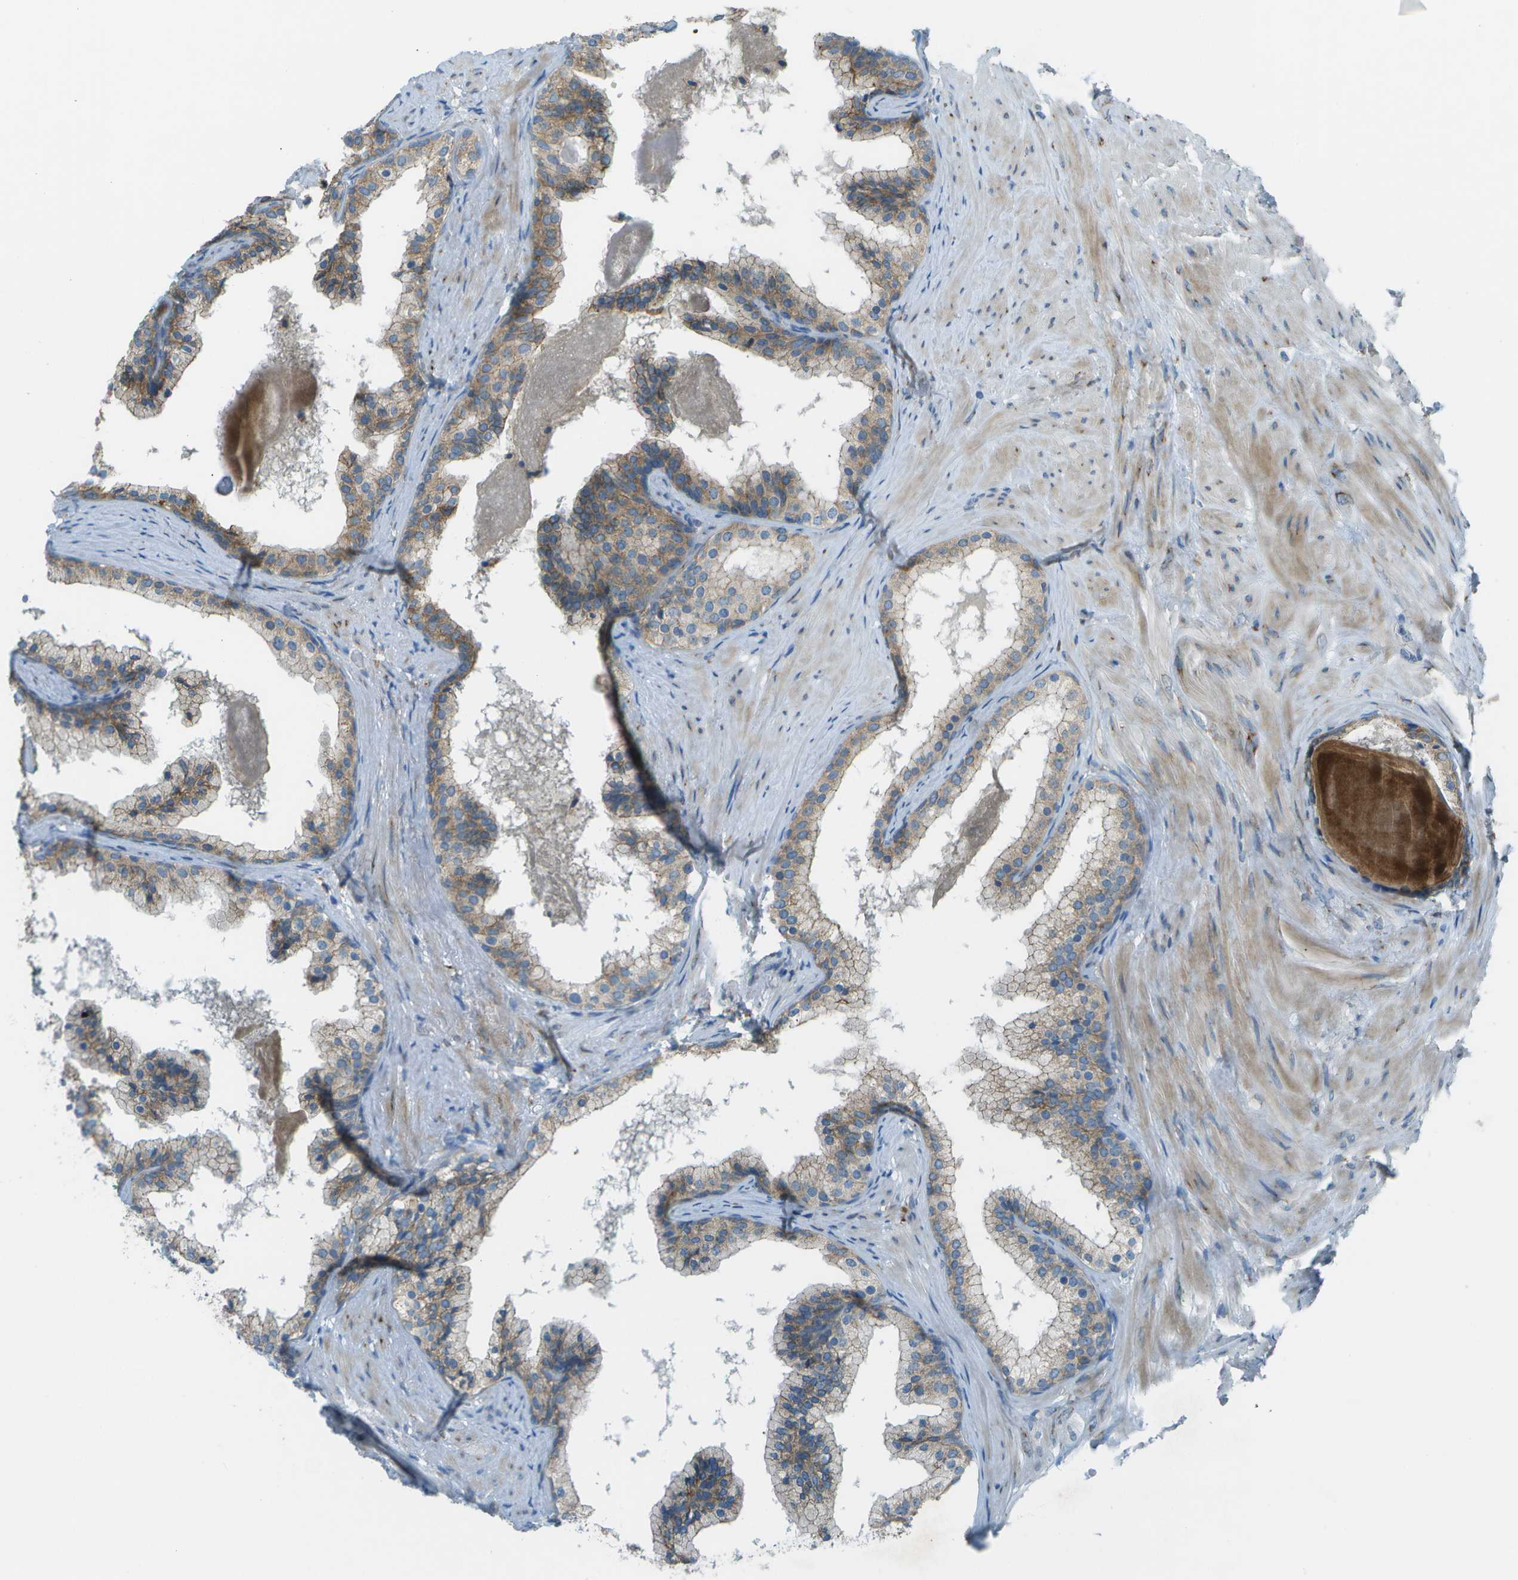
{"staining": {"intensity": "weak", "quantity": ">75%", "location": "cytoplasmic/membranous"}, "tissue": "prostate cancer", "cell_type": "Tumor cells", "image_type": "cancer", "snomed": [{"axis": "morphology", "description": "Adenocarcinoma, Low grade"}, {"axis": "topography", "description": "Prostate"}], "caption": "This is a histology image of immunohistochemistry staining of adenocarcinoma (low-grade) (prostate), which shows weak expression in the cytoplasmic/membranous of tumor cells.", "gene": "KCTD3", "patient": {"sex": "male", "age": 69}}